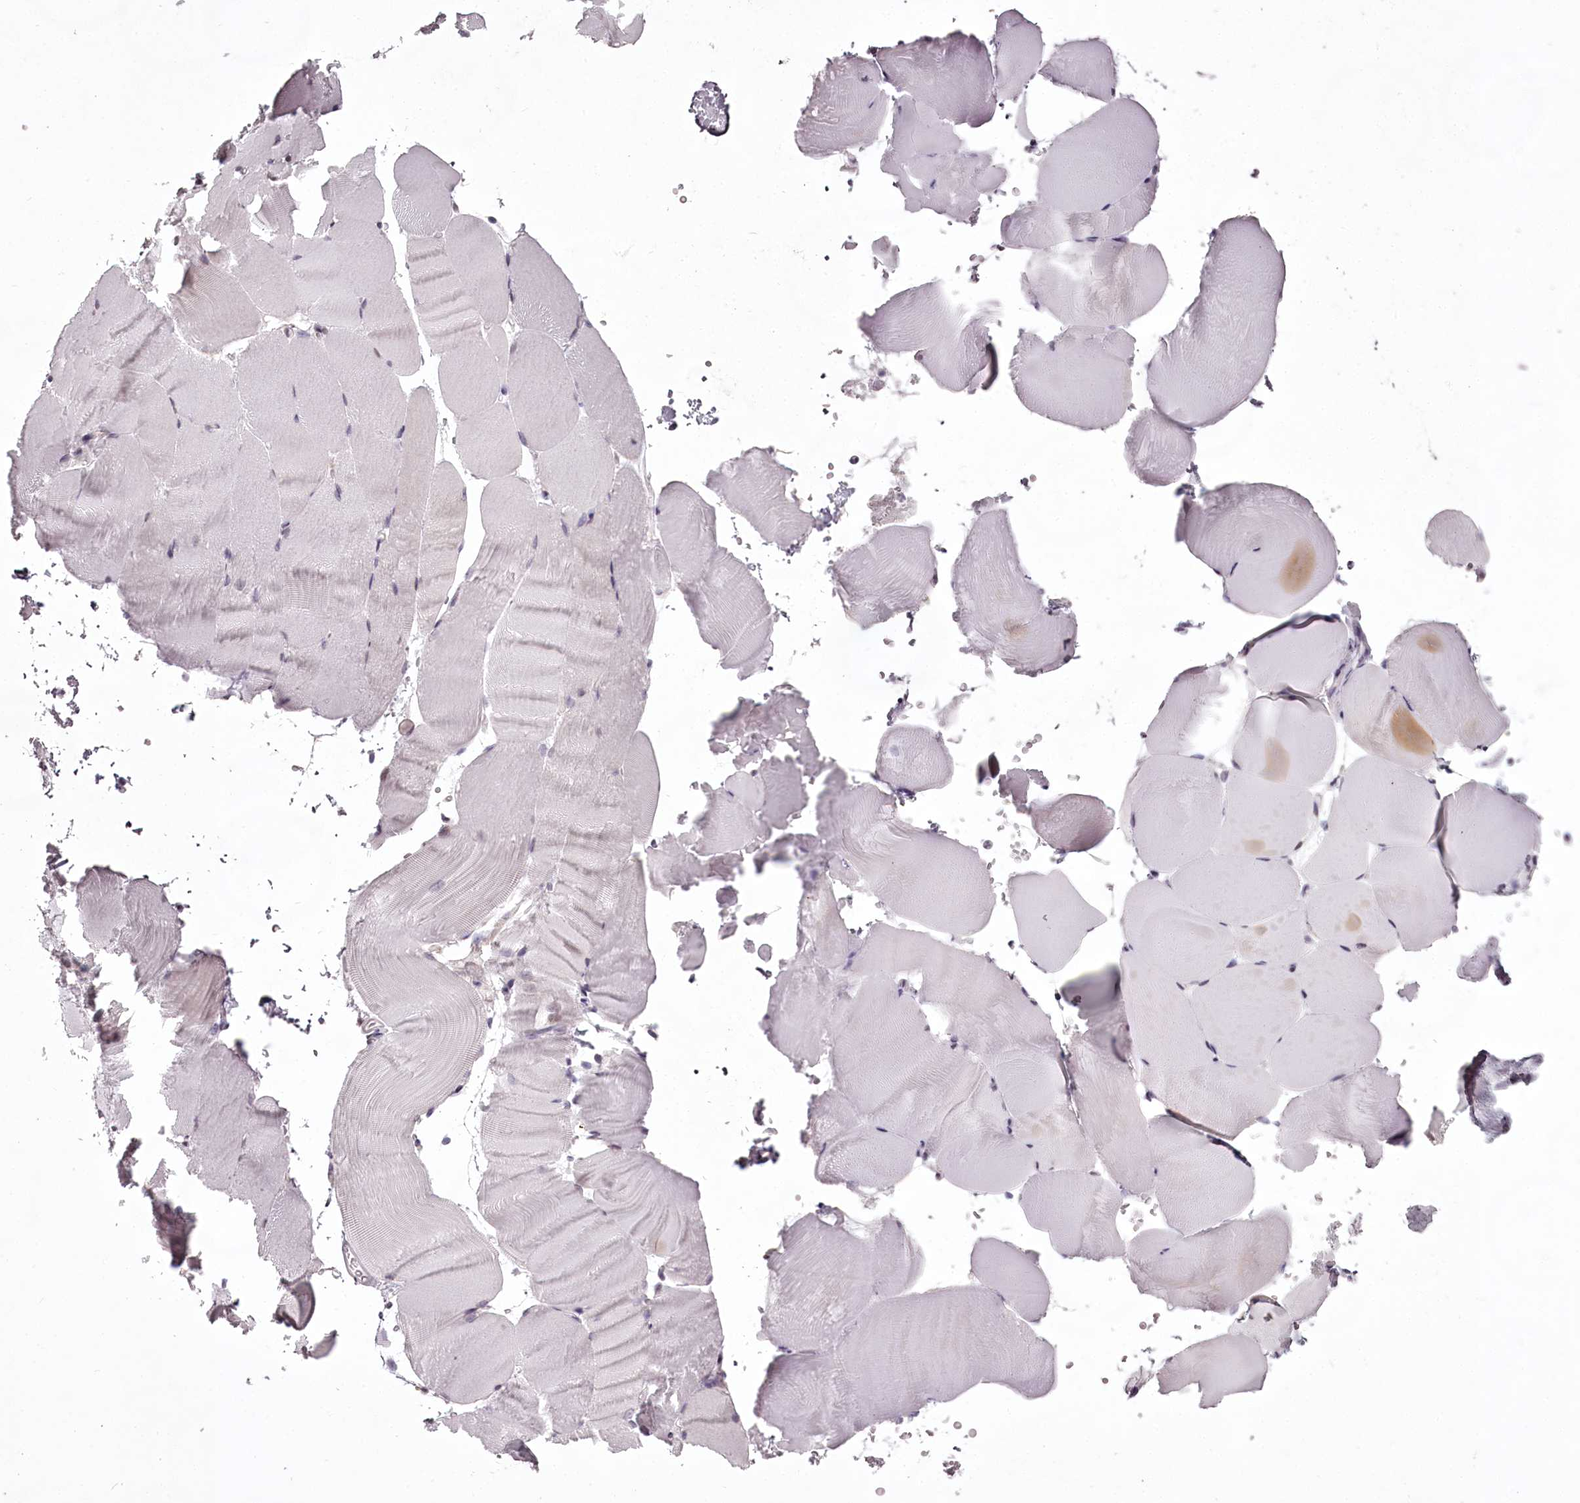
{"staining": {"intensity": "negative", "quantity": "none", "location": "none"}, "tissue": "skeletal muscle", "cell_type": "Myocytes", "image_type": "normal", "snomed": [{"axis": "morphology", "description": "Normal tissue, NOS"}, {"axis": "topography", "description": "Skeletal muscle"}, {"axis": "topography", "description": "Parathyroid gland"}], "caption": "This is a micrograph of immunohistochemistry (IHC) staining of normal skeletal muscle, which shows no expression in myocytes.", "gene": "C1orf56", "patient": {"sex": "female", "age": 37}}